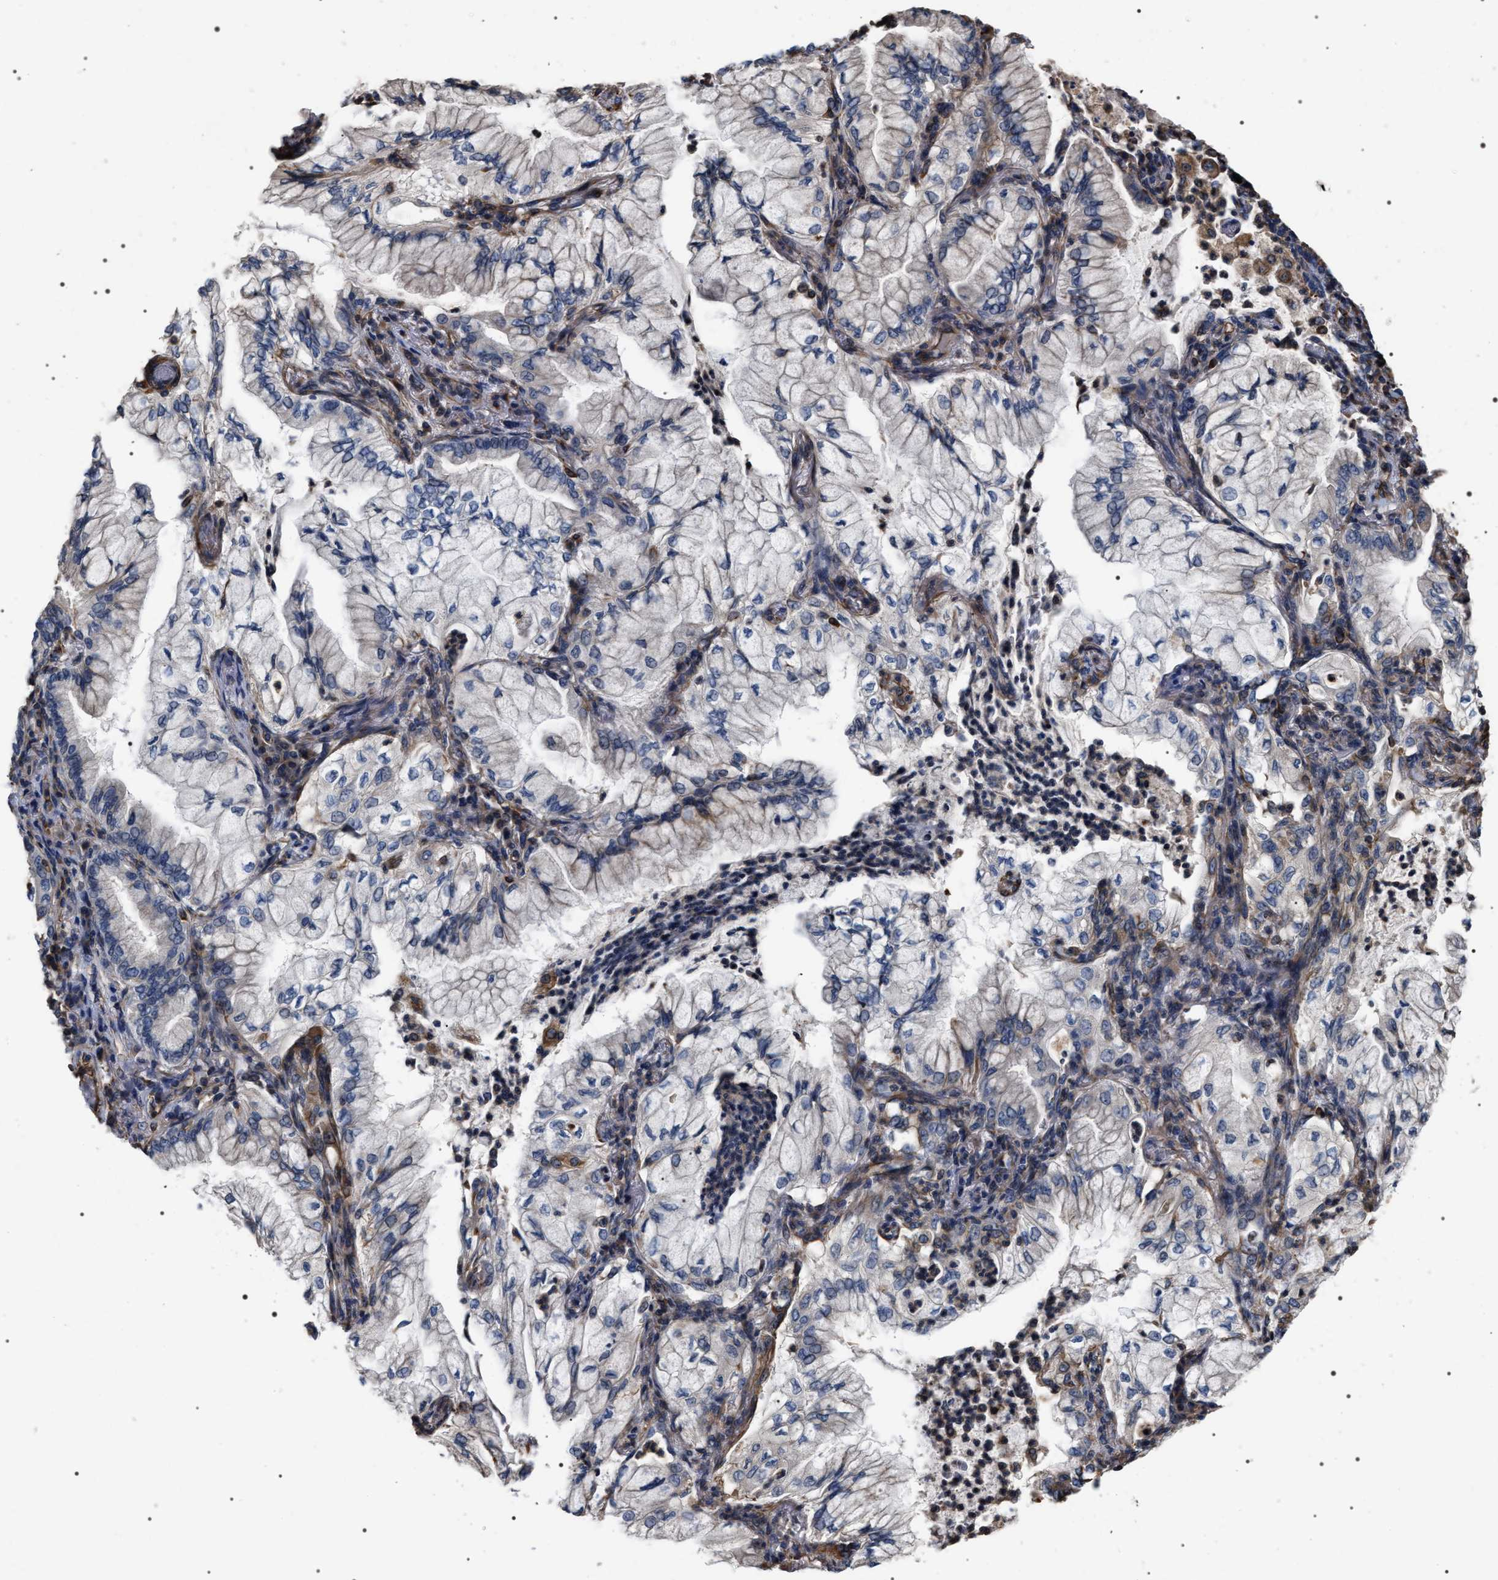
{"staining": {"intensity": "weak", "quantity": "<25%", "location": "cytoplasmic/membranous"}, "tissue": "lung cancer", "cell_type": "Tumor cells", "image_type": "cancer", "snomed": [{"axis": "morphology", "description": "Adenocarcinoma, NOS"}, {"axis": "topography", "description": "Lung"}], "caption": "DAB immunohistochemical staining of human lung adenocarcinoma shows no significant positivity in tumor cells.", "gene": "TSPAN33", "patient": {"sex": "female", "age": 70}}